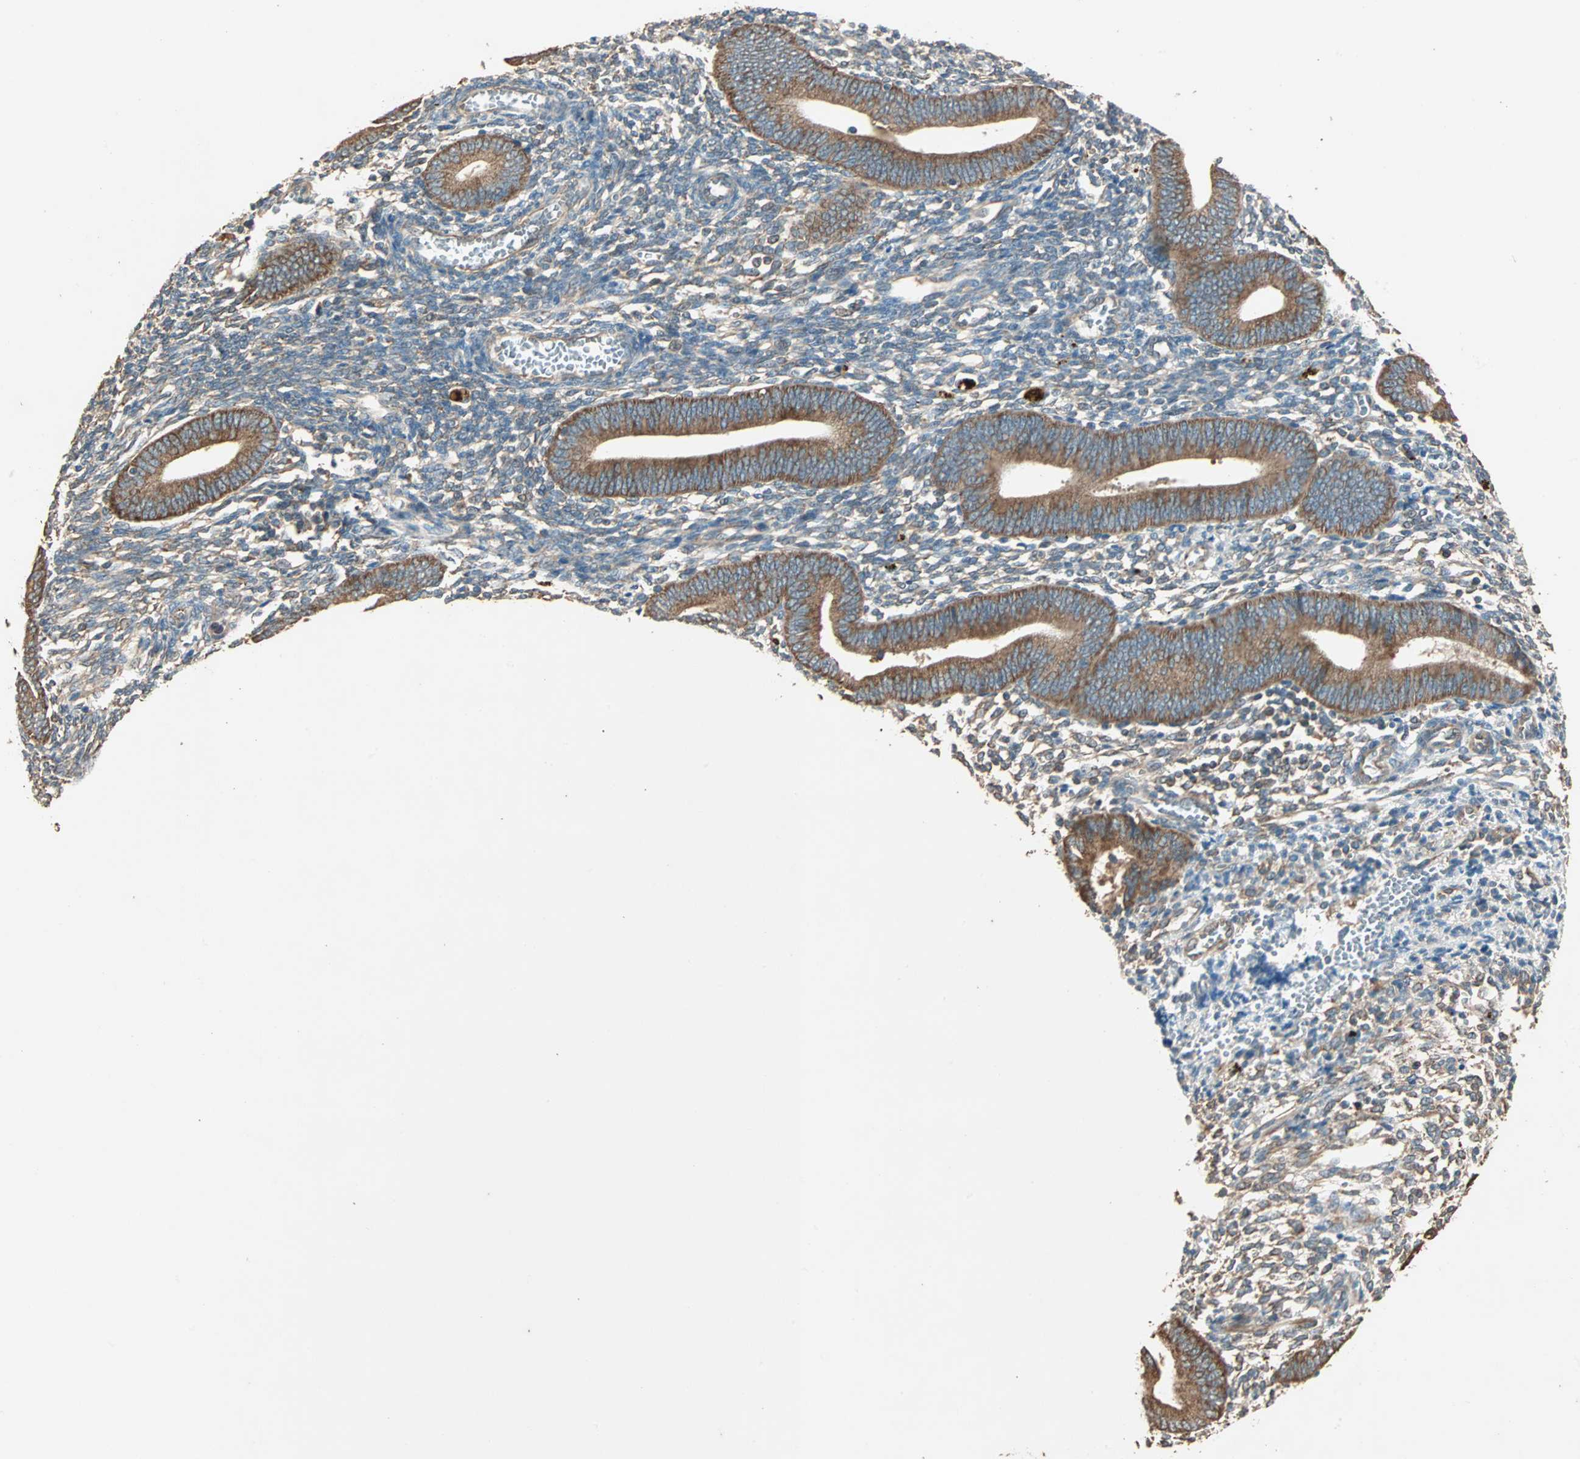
{"staining": {"intensity": "moderate", "quantity": "<25%", "location": "cytoplasmic/membranous"}, "tissue": "endometrium", "cell_type": "Cells in endometrial stroma", "image_type": "normal", "snomed": [{"axis": "morphology", "description": "Normal tissue, NOS"}, {"axis": "topography", "description": "Uterus"}, {"axis": "topography", "description": "Endometrium"}], "caption": "A high-resolution image shows immunohistochemistry (IHC) staining of normal endometrium, which shows moderate cytoplasmic/membranous staining in approximately <25% of cells in endometrial stroma.", "gene": "EIF4G2", "patient": {"sex": "female", "age": 33}}